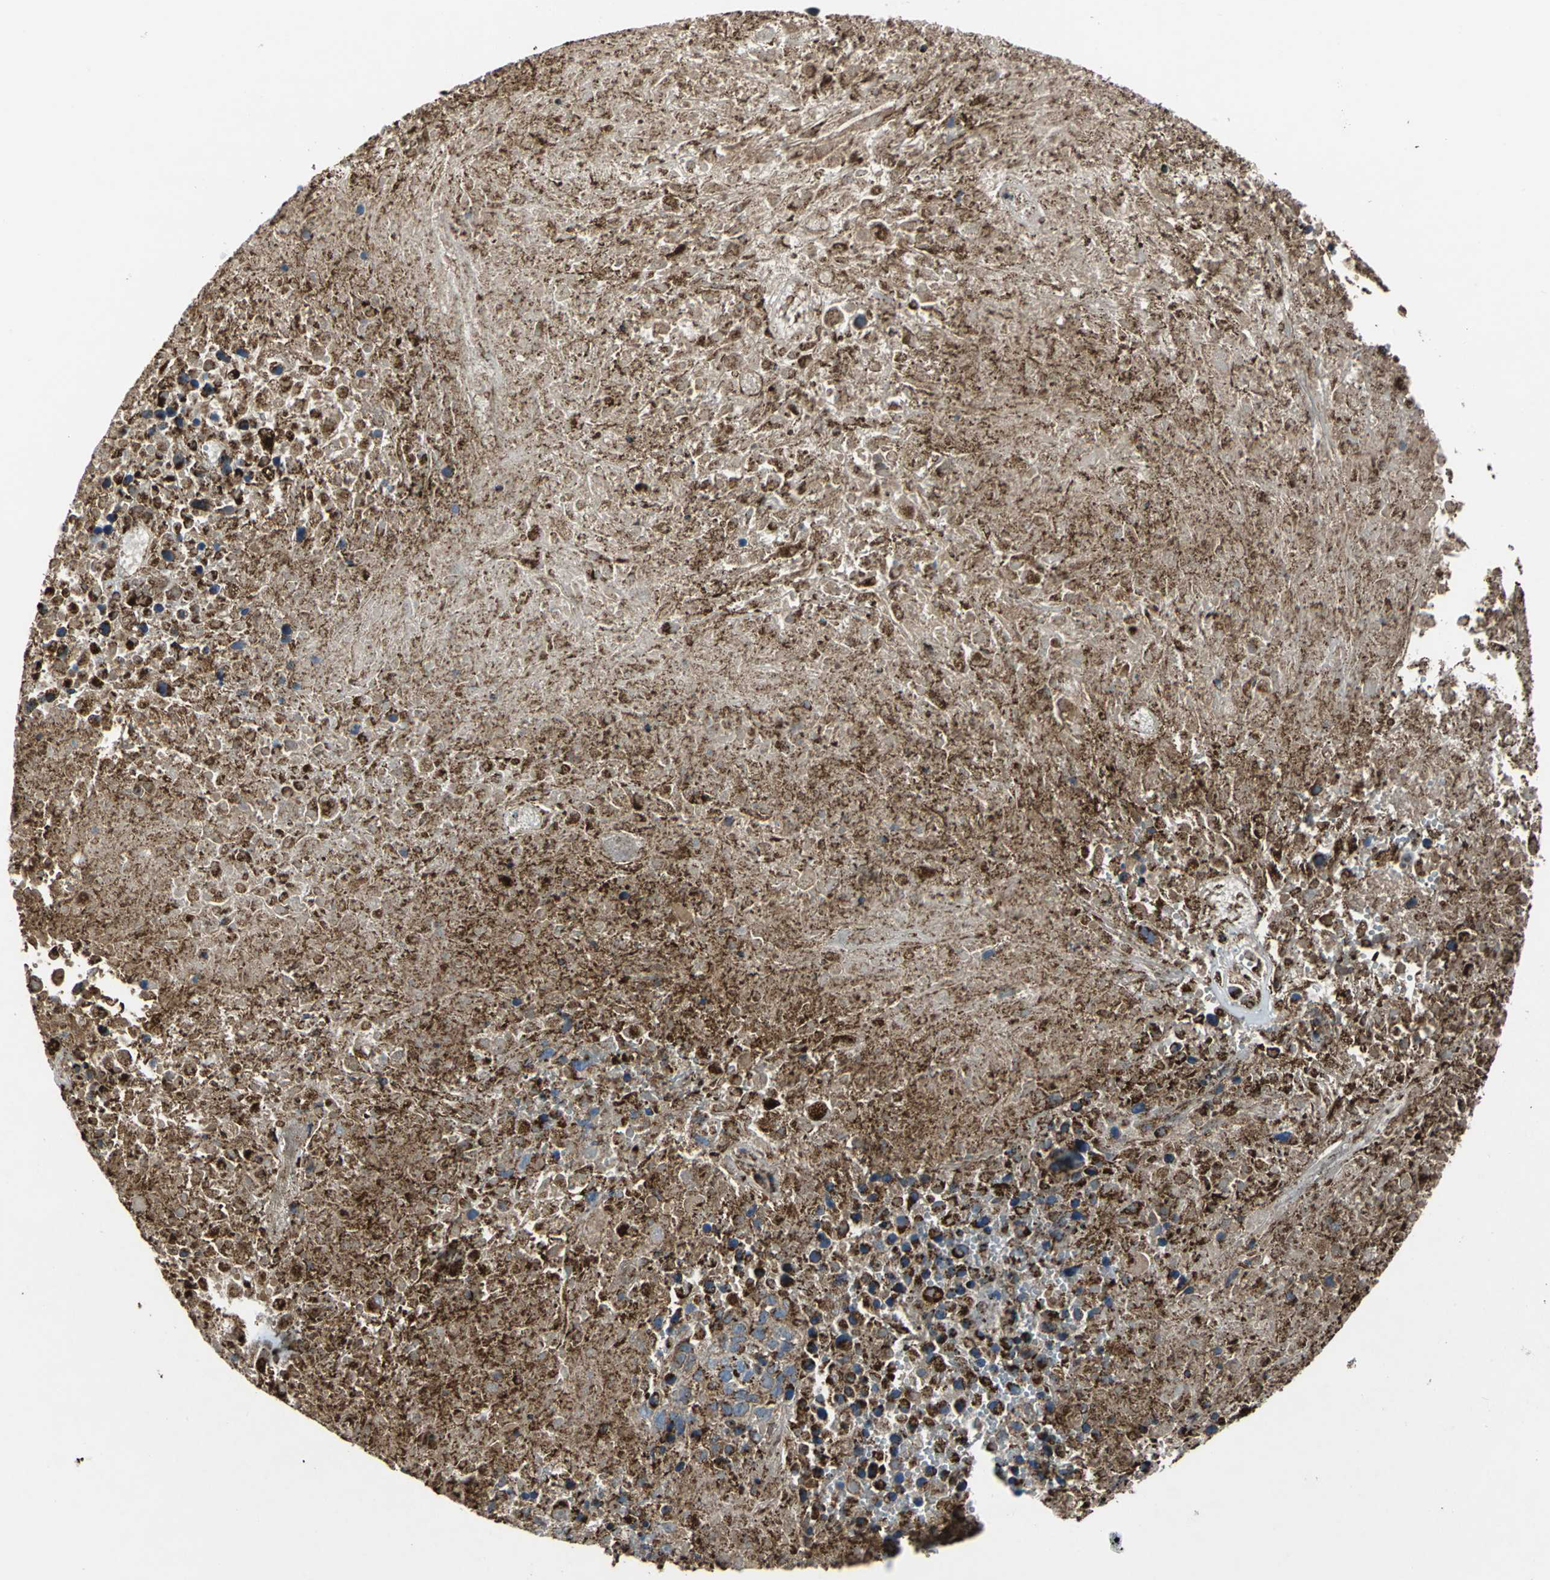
{"staining": {"intensity": "strong", "quantity": ">75%", "location": "cytoplasmic/membranous"}, "tissue": "melanoma", "cell_type": "Tumor cells", "image_type": "cancer", "snomed": [{"axis": "morphology", "description": "Malignant melanoma, Metastatic site"}, {"axis": "topography", "description": "Cerebral cortex"}], "caption": "There is high levels of strong cytoplasmic/membranous expression in tumor cells of melanoma, as demonstrated by immunohistochemical staining (brown color).", "gene": "ECH1", "patient": {"sex": "female", "age": 52}}